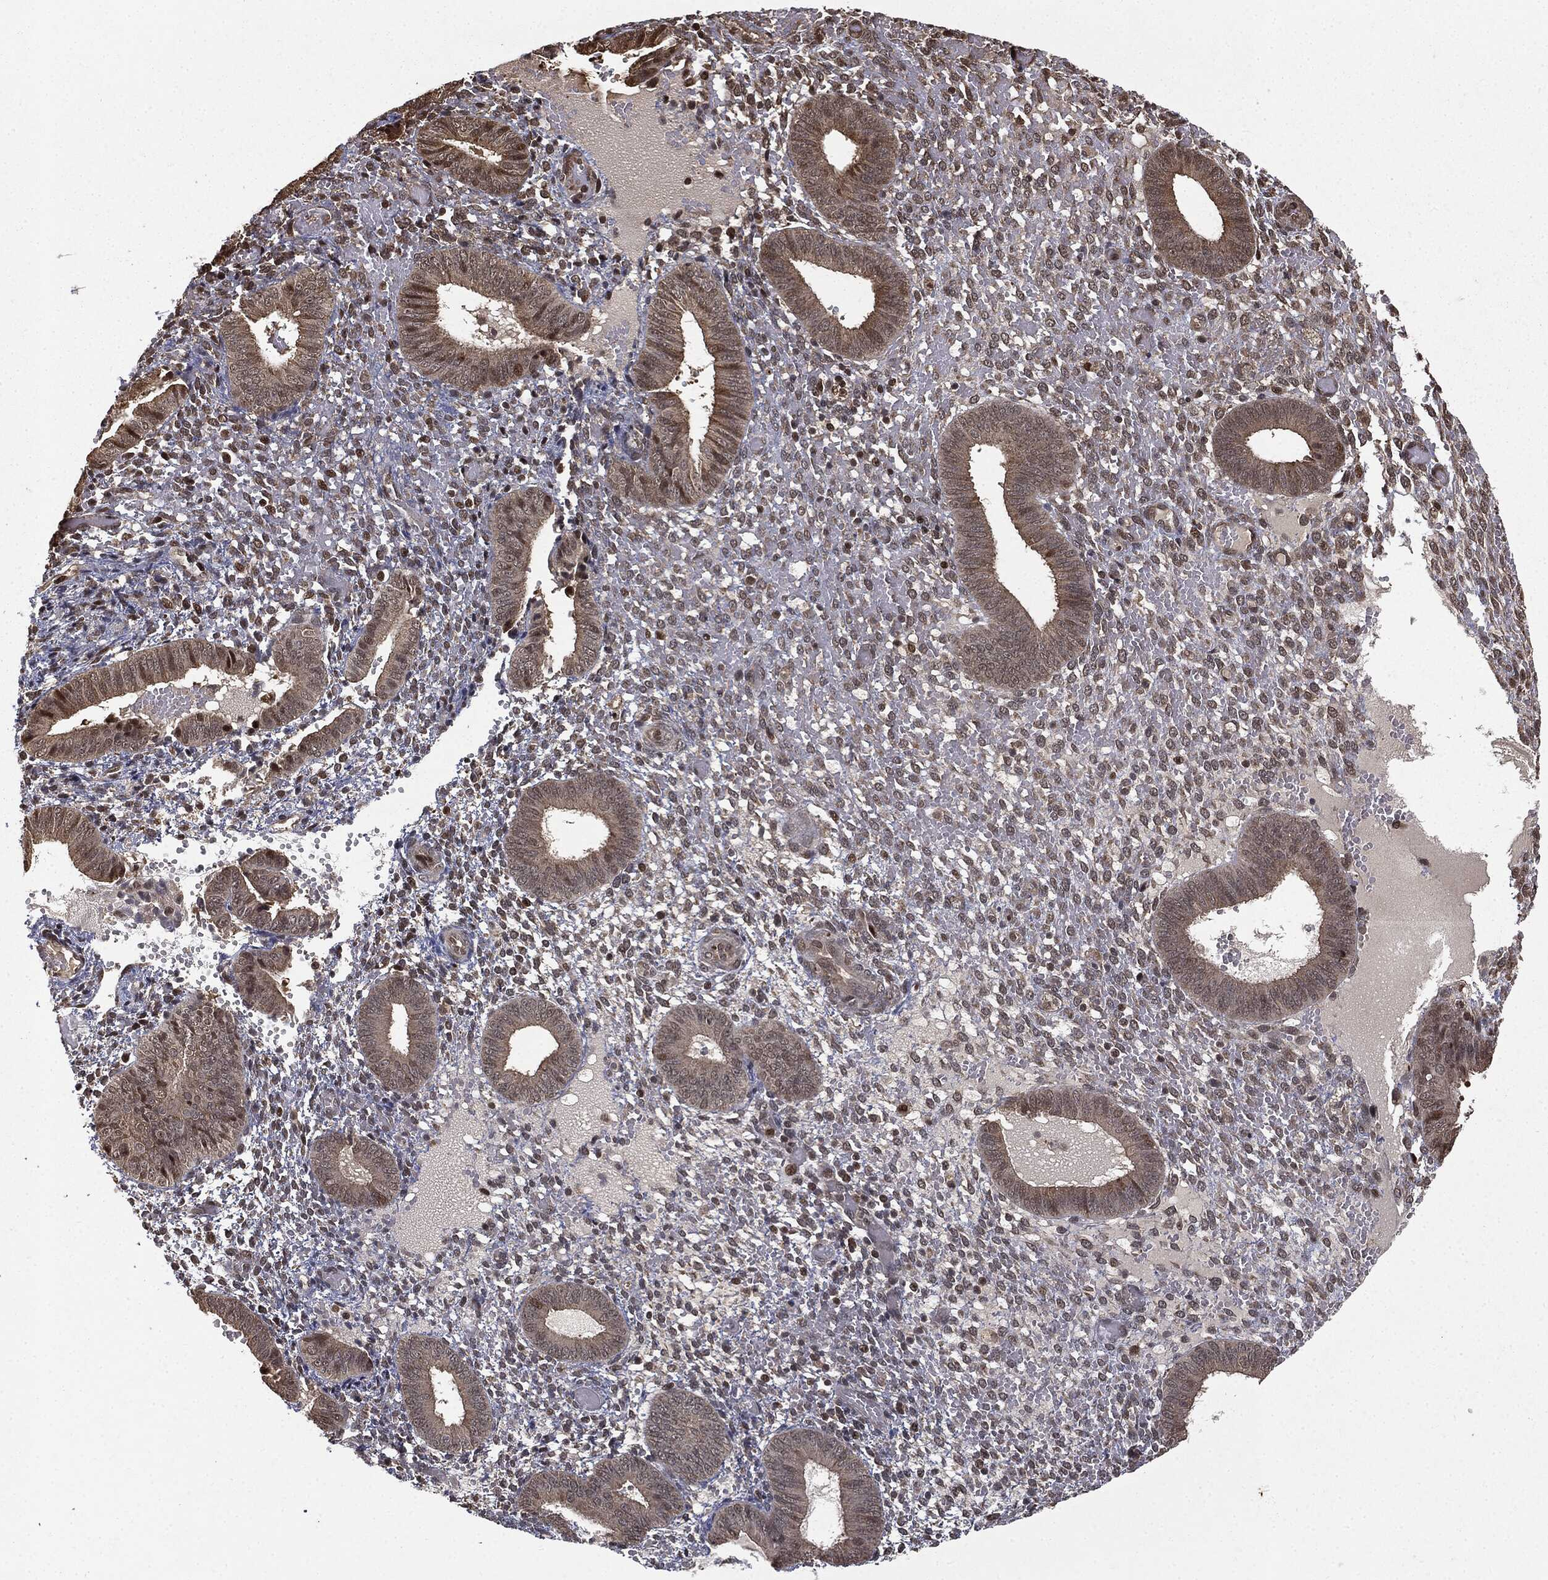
{"staining": {"intensity": "moderate", "quantity": "<25%", "location": "nuclear"}, "tissue": "endometrium", "cell_type": "Cells in endometrial stroma", "image_type": "normal", "snomed": [{"axis": "morphology", "description": "Normal tissue, NOS"}, {"axis": "topography", "description": "Endometrium"}], "caption": "Immunohistochemical staining of normal human endometrium exhibits moderate nuclear protein positivity in about <25% of cells in endometrial stroma. Ihc stains the protein in brown and the nuclei are stained blue.", "gene": "ZNHIT6", "patient": {"sex": "female", "age": 42}}